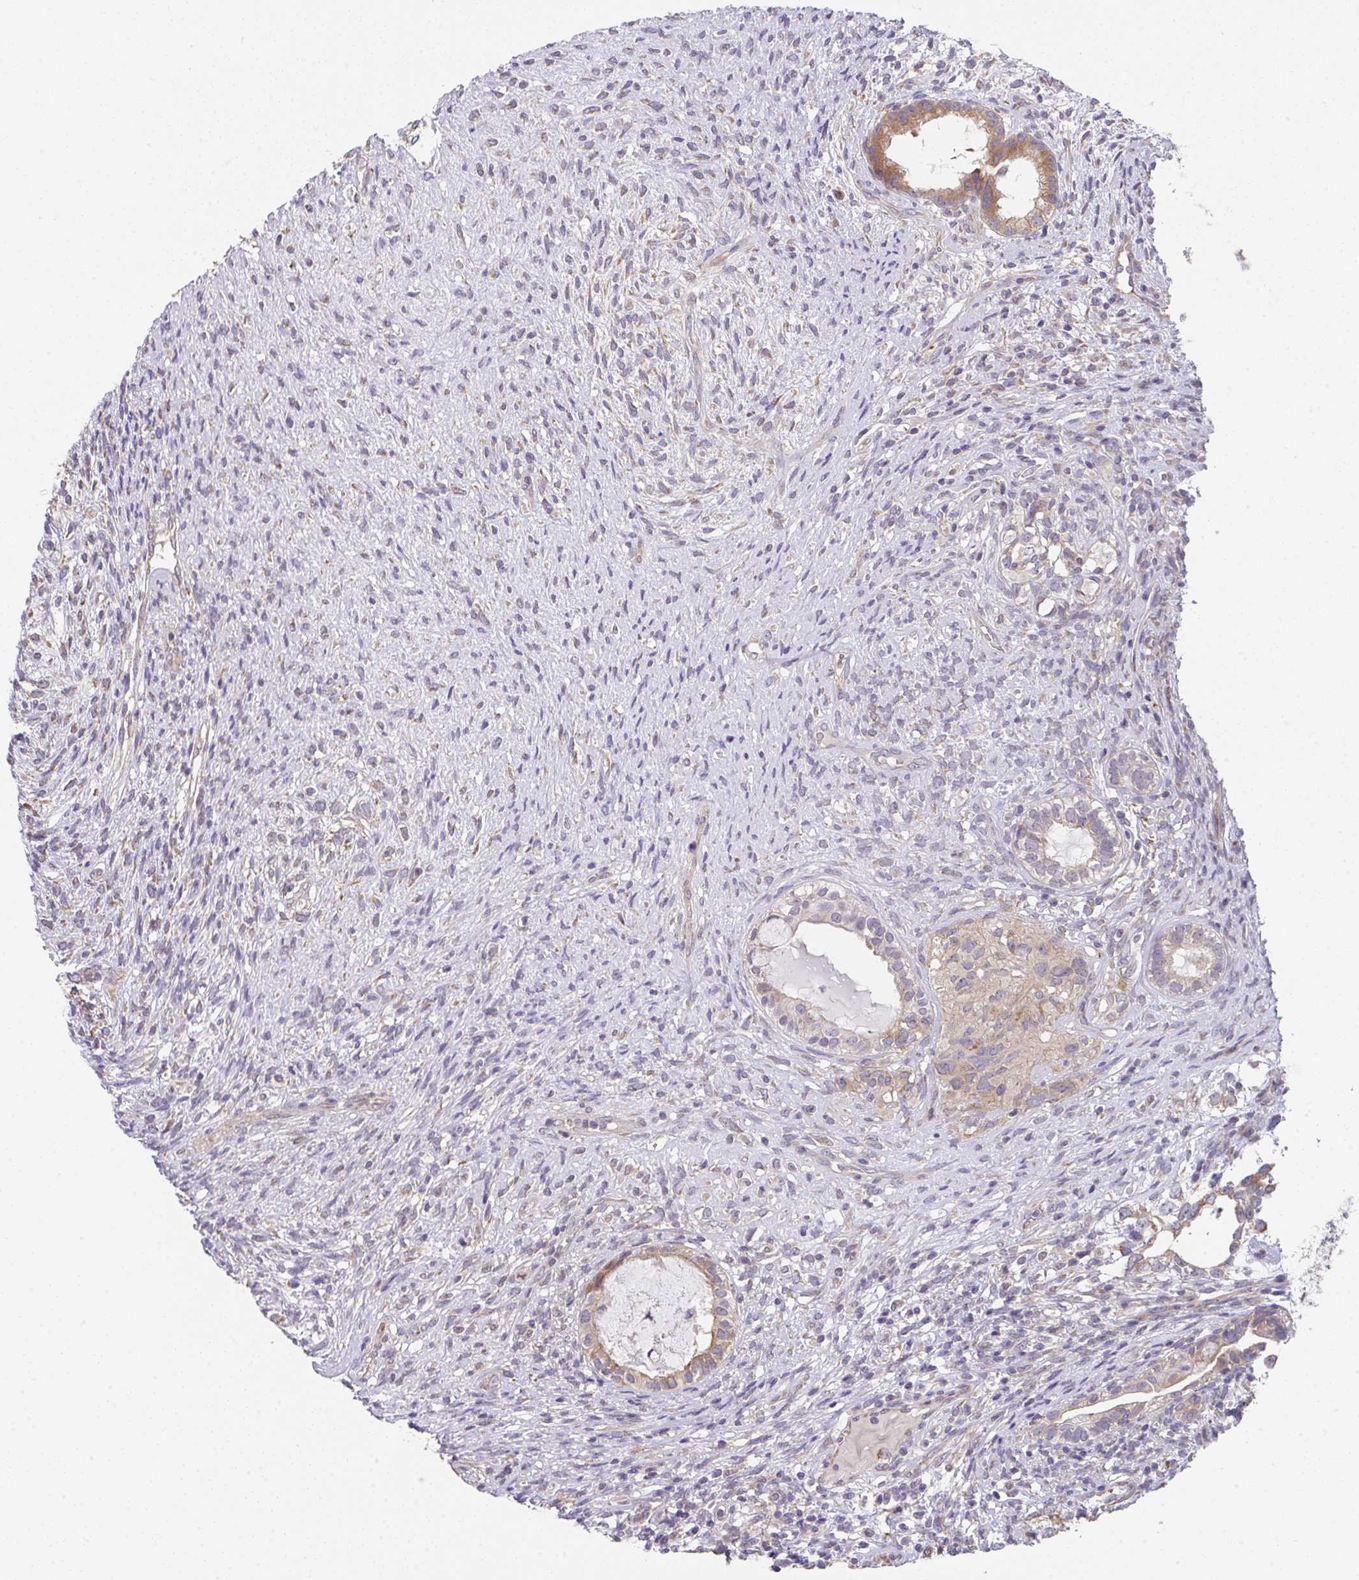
{"staining": {"intensity": "weak", "quantity": ">75%", "location": "cytoplasmic/membranous"}, "tissue": "testis cancer", "cell_type": "Tumor cells", "image_type": "cancer", "snomed": [{"axis": "morphology", "description": "Seminoma, NOS"}, {"axis": "morphology", "description": "Carcinoma, Embryonal, NOS"}, {"axis": "topography", "description": "Testis"}], "caption": "Testis cancer (embryonal carcinoma) stained with immunohistochemistry (IHC) displays weak cytoplasmic/membranous positivity in about >75% of tumor cells. The protein of interest is shown in brown color, while the nuclei are stained blue.", "gene": "TSPAN31", "patient": {"sex": "male", "age": 41}}